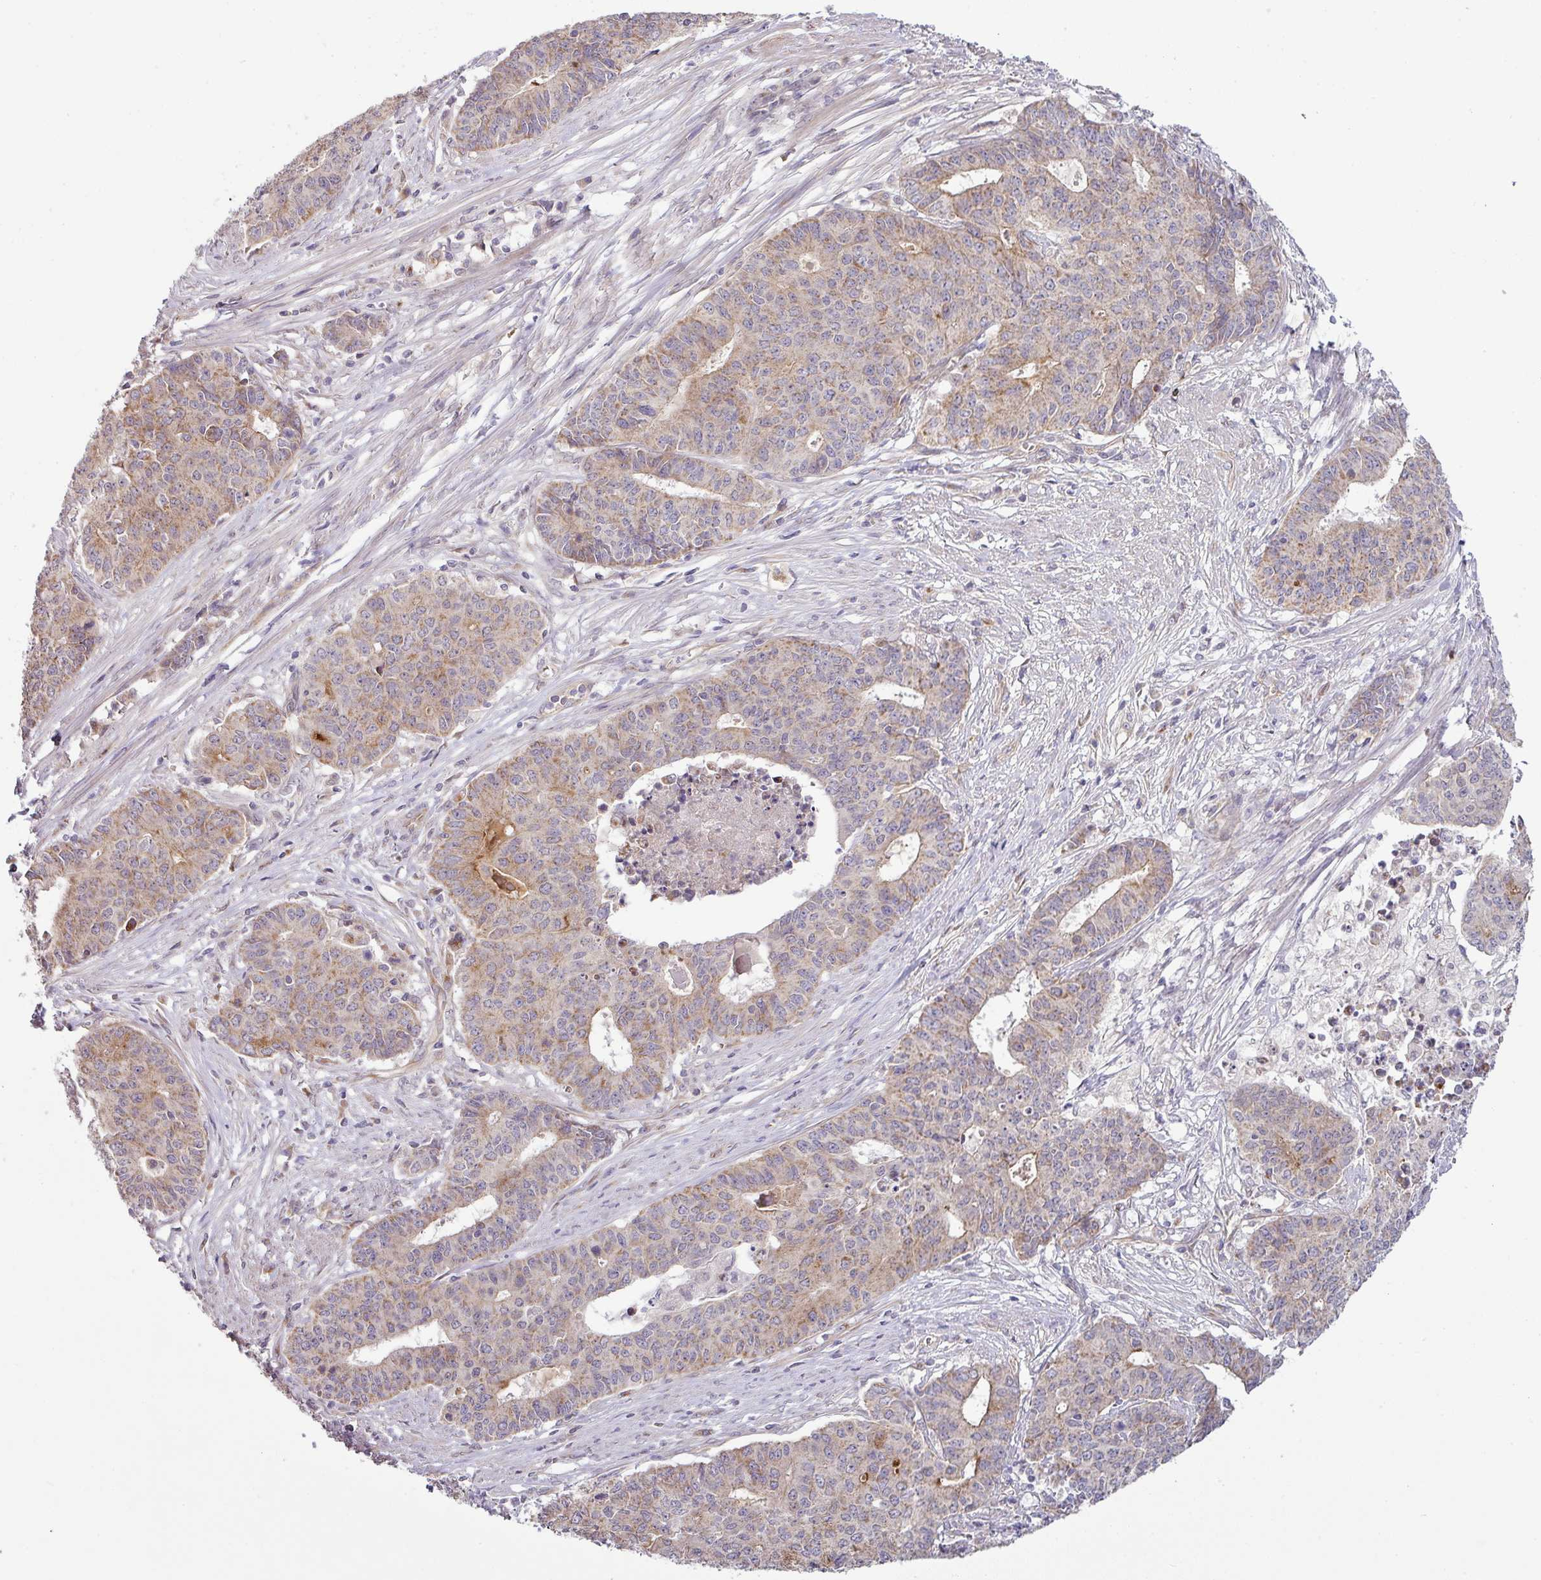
{"staining": {"intensity": "moderate", "quantity": ">75%", "location": "cytoplasmic/membranous"}, "tissue": "endometrial cancer", "cell_type": "Tumor cells", "image_type": "cancer", "snomed": [{"axis": "morphology", "description": "Adenocarcinoma, NOS"}, {"axis": "topography", "description": "Endometrium"}], "caption": "IHC micrograph of adenocarcinoma (endometrial) stained for a protein (brown), which exhibits medium levels of moderate cytoplasmic/membranous positivity in approximately >75% of tumor cells.", "gene": "TIMMDC1", "patient": {"sex": "female", "age": 59}}